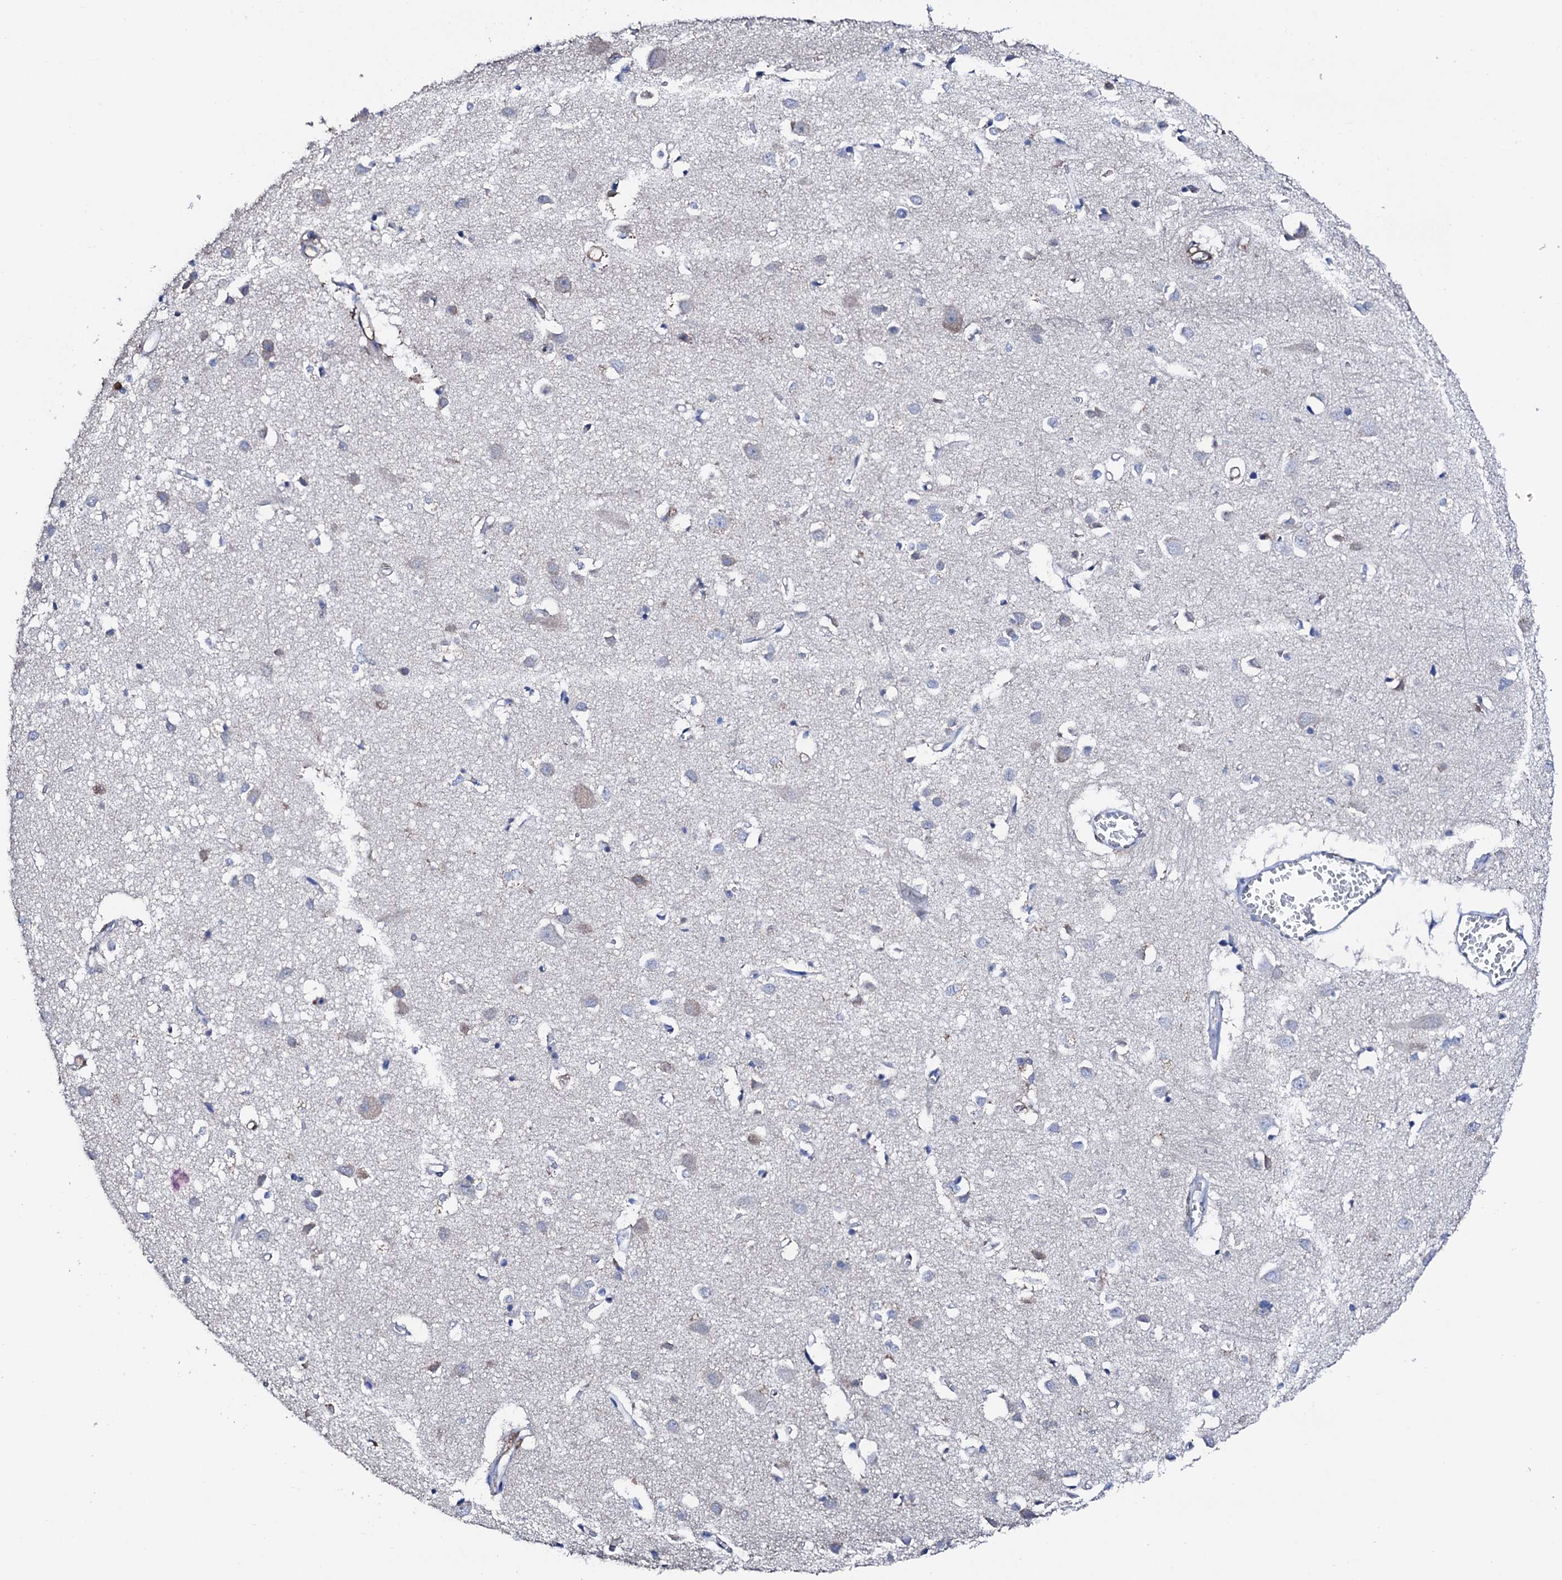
{"staining": {"intensity": "negative", "quantity": "none", "location": "none"}, "tissue": "cerebral cortex", "cell_type": "Endothelial cells", "image_type": "normal", "snomed": [{"axis": "morphology", "description": "Normal tissue, NOS"}, {"axis": "topography", "description": "Cerebral cortex"}], "caption": "Protein analysis of unremarkable cerebral cortex exhibits no significant positivity in endothelial cells.", "gene": "NRIP2", "patient": {"sex": "female", "age": 64}}